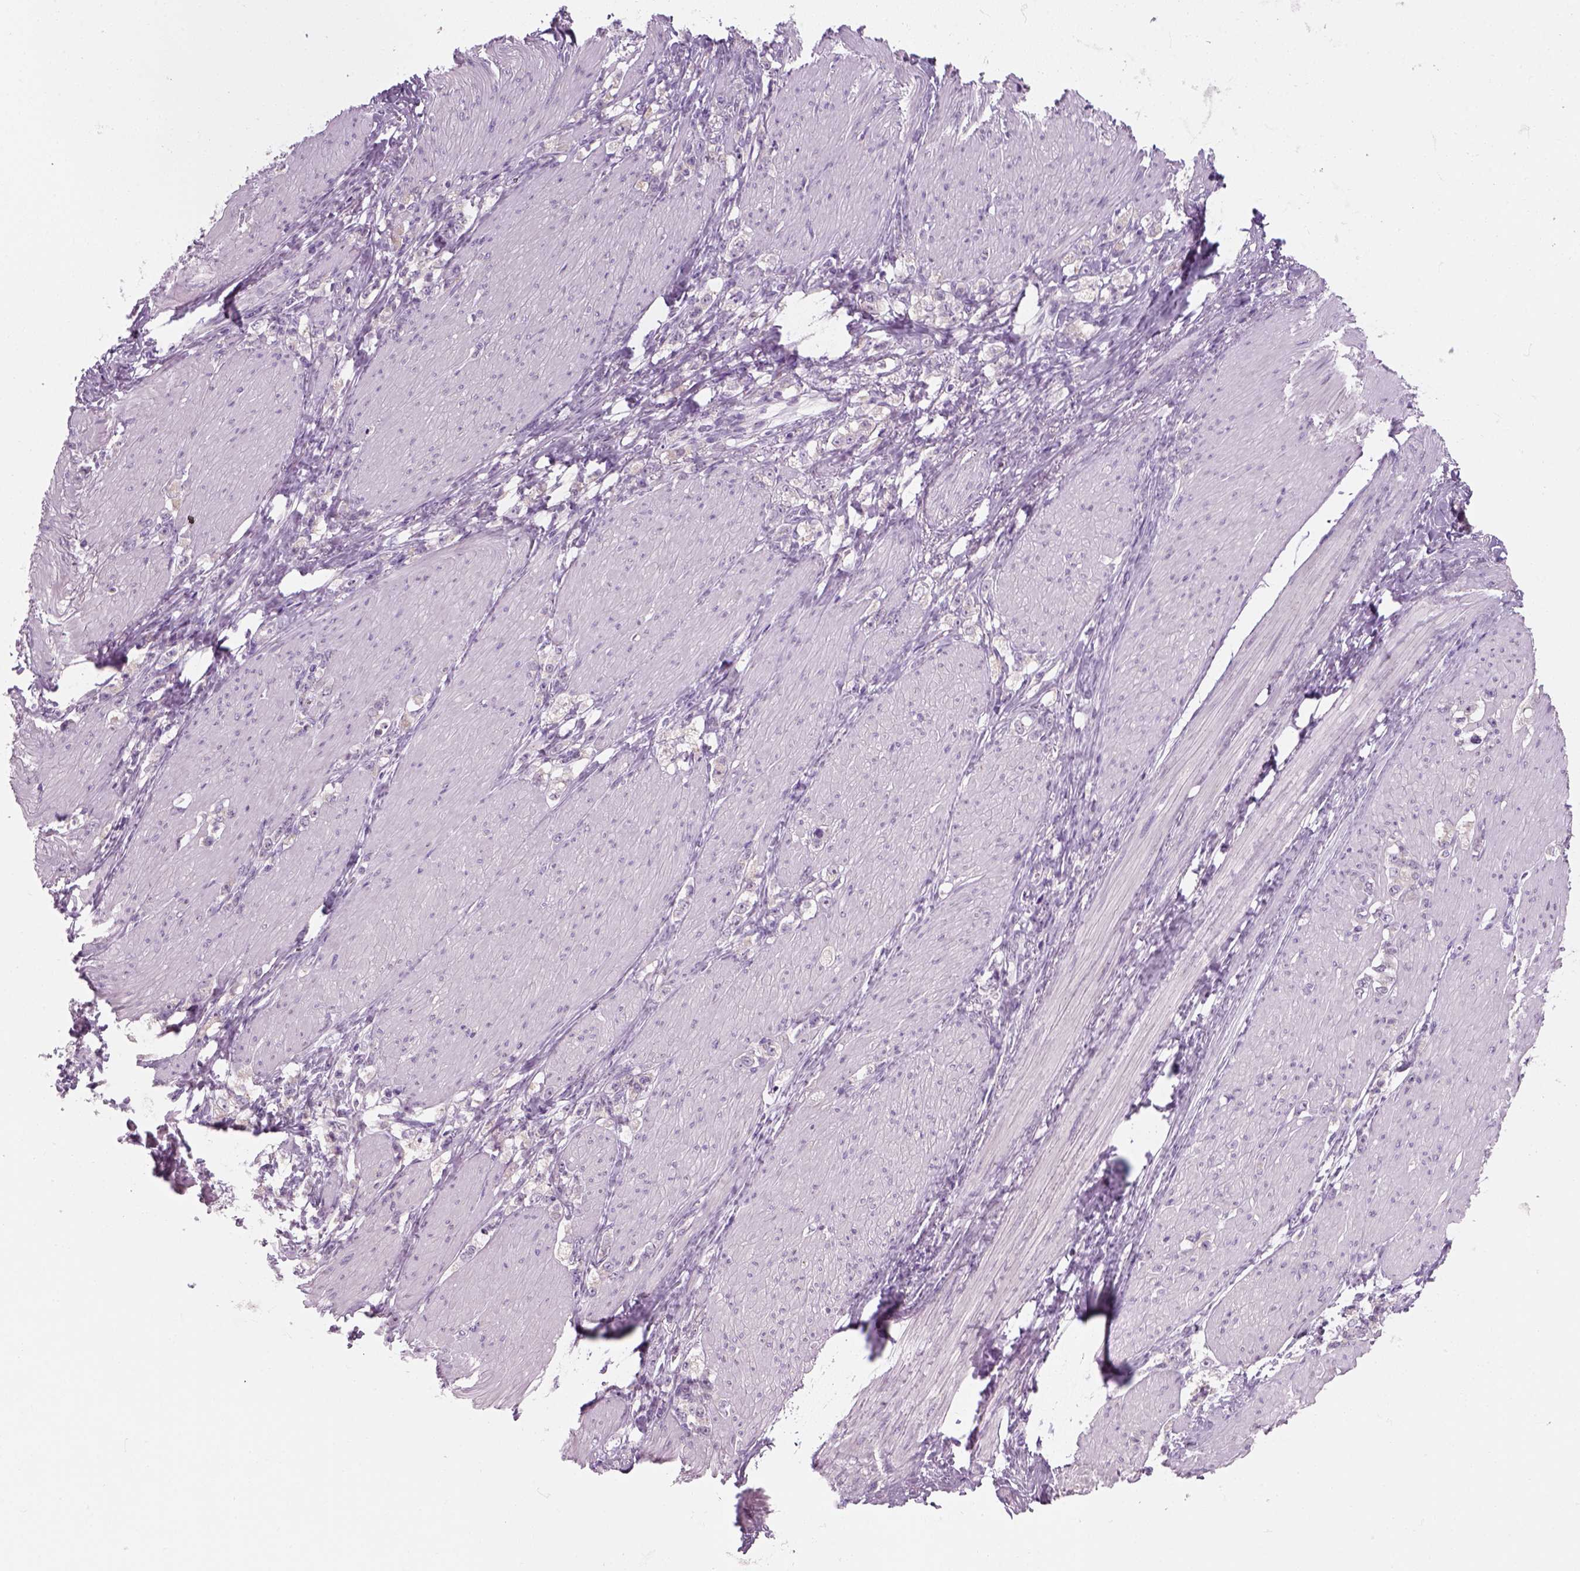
{"staining": {"intensity": "negative", "quantity": "none", "location": "none"}, "tissue": "stomach cancer", "cell_type": "Tumor cells", "image_type": "cancer", "snomed": [{"axis": "morphology", "description": "Adenocarcinoma, NOS"}, {"axis": "topography", "description": "Stomach, lower"}], "caption": "Stomach cancer (adenocarcinoma) stained for a protein using IHC displays no expression tumor cells.", "gene": "IL4", "patient": {"sex": "male", "age": 88}}